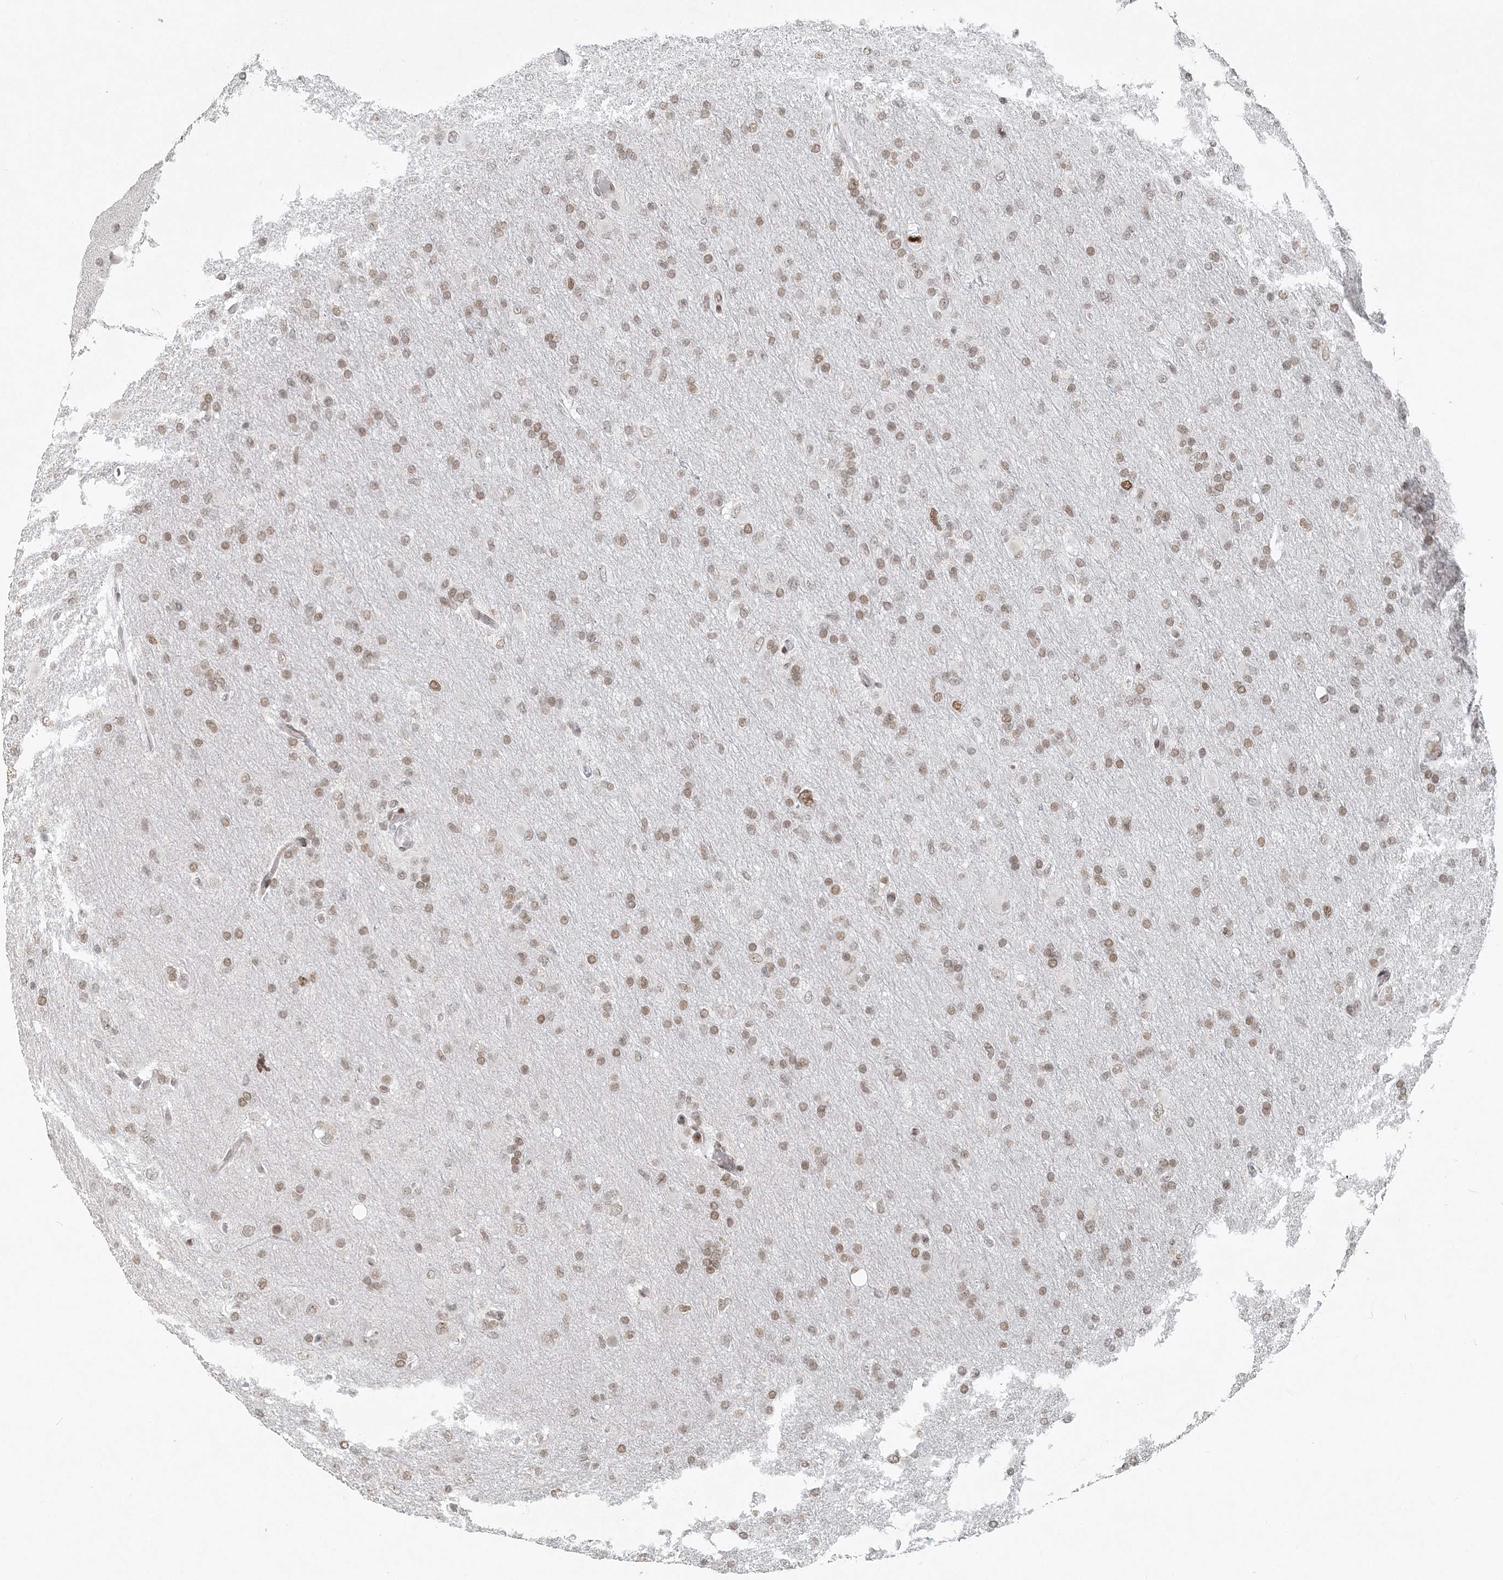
{"staining": {"intensity": "weak", "quantity": ">75%", "location": "nuclear"}, "tissue": "glioma", "cell_type": "Tumor cells", "image_type": "cancer", "snomed": [{"axis": "morphology", "description": "Glioma, malignant, High grade"}, {"axis": "topography", "description": "Cerebral cortex"}], "caption": "An IHC photomicrograph of neoplastic tissue is shown. Protein staining in brown shows weak nuclear positivity in malignant high-grade glioma within tumor cells. (Brightfield microscopy of DAB IHC at high magnification).", "gene": "BAZ1B", "patient": {"sex": "female", "age": 36}}